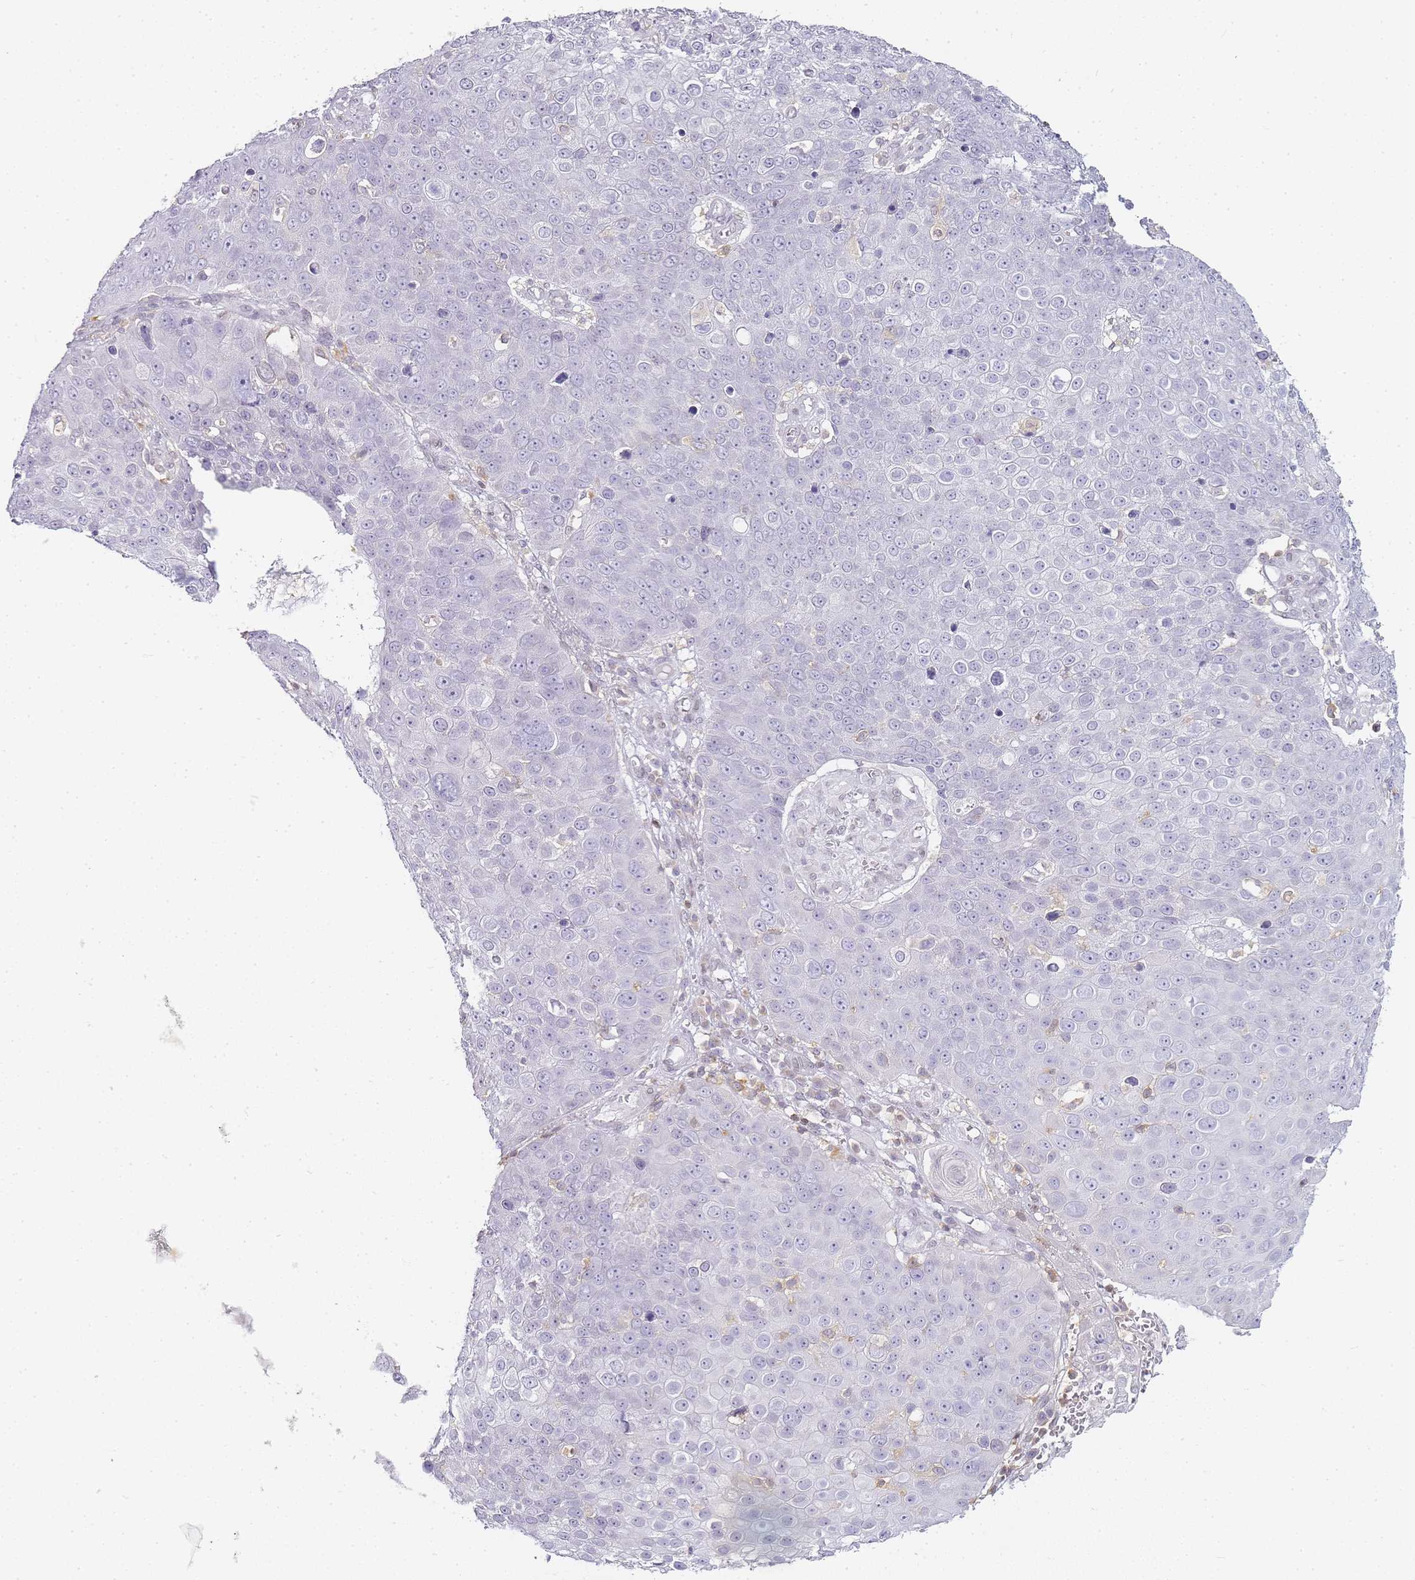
{"staining": {"intensity": "negative", "quantity": "none", "location": "none"}, "tissue": "skin cancer", "cell_type": "Tumor cells", "image_type": "cancer", "snomed": [{"axis": "morphology", "description": "Squamous cell carcinoma, NOS"}, {"axis": "topography", "description": "Skin"}], "caption": "Immunohistochemical staining of skin cancer exhibits no significant staining in tumor cells. The staining is performed using DAB (3,3'-diaminobenzidine) brown chromogen with nuclei counter-stained in using hematoxylin.", "gene": "JAKMIP1", "patient": {"sex": "male", "age": 71}}